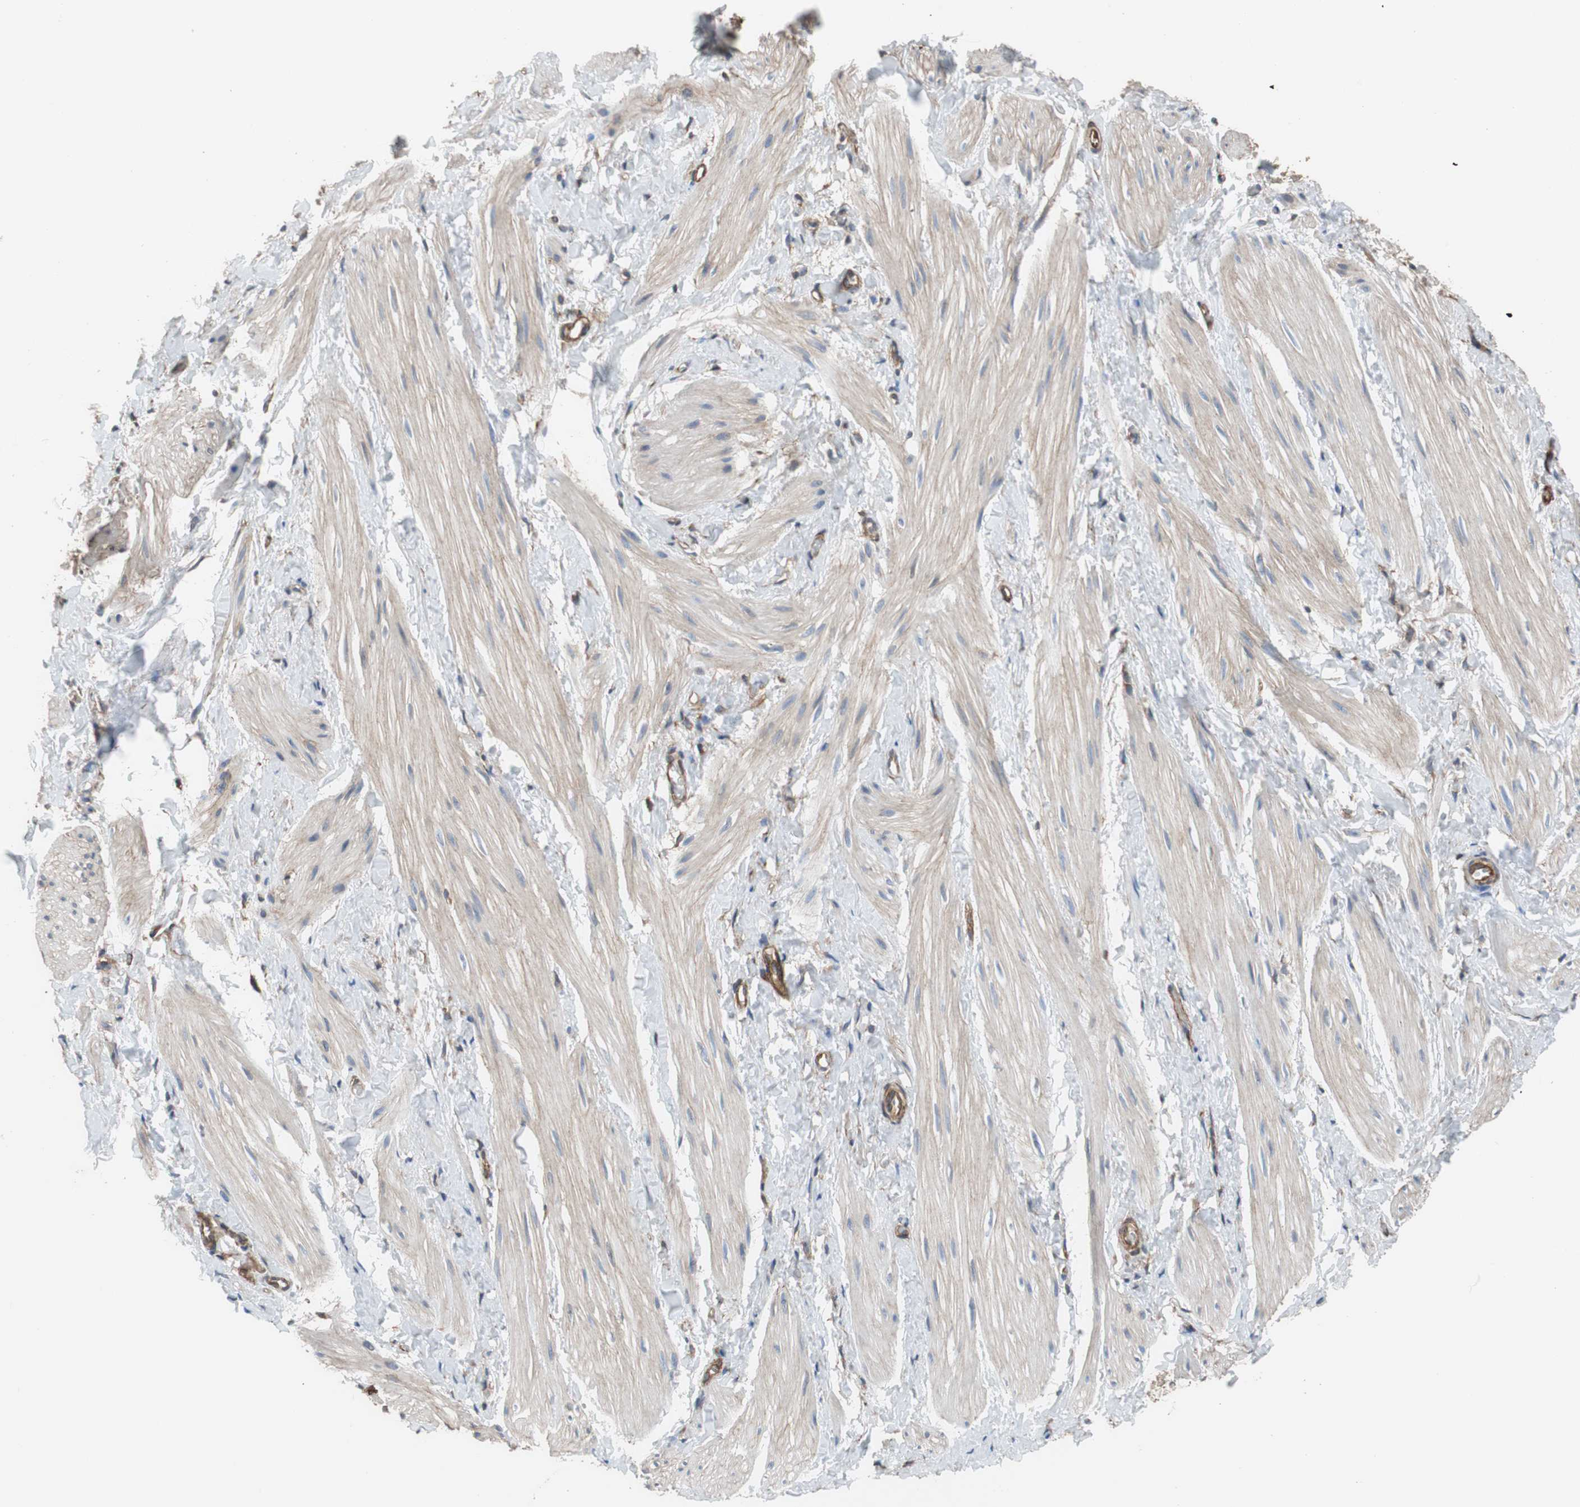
{"staining": {"intensity": "weak", "quantity": "25%-75%", "location": "cytoplasmic/membranous"}, "tissue": "smooth muscle", "cell_type": "Smooth muscle cells", "image_type": "normal", "snomed": [{"axis": "morphology", "description": "Normal tissue, NOS"}, {"axis": "topography", "description": "Smooth muscle"}], "caption": "Immunohistochemistry (IHC) (DAB (3,3'-diaminobenzidine)) staining of normal human smooth muscle reveals weak cytoplasmic/membranous protein expression in approximately 25%-75% of smooth muscle cells.", "gene": "KIF3B", "patient": {"sex": "male", "age": 16}}